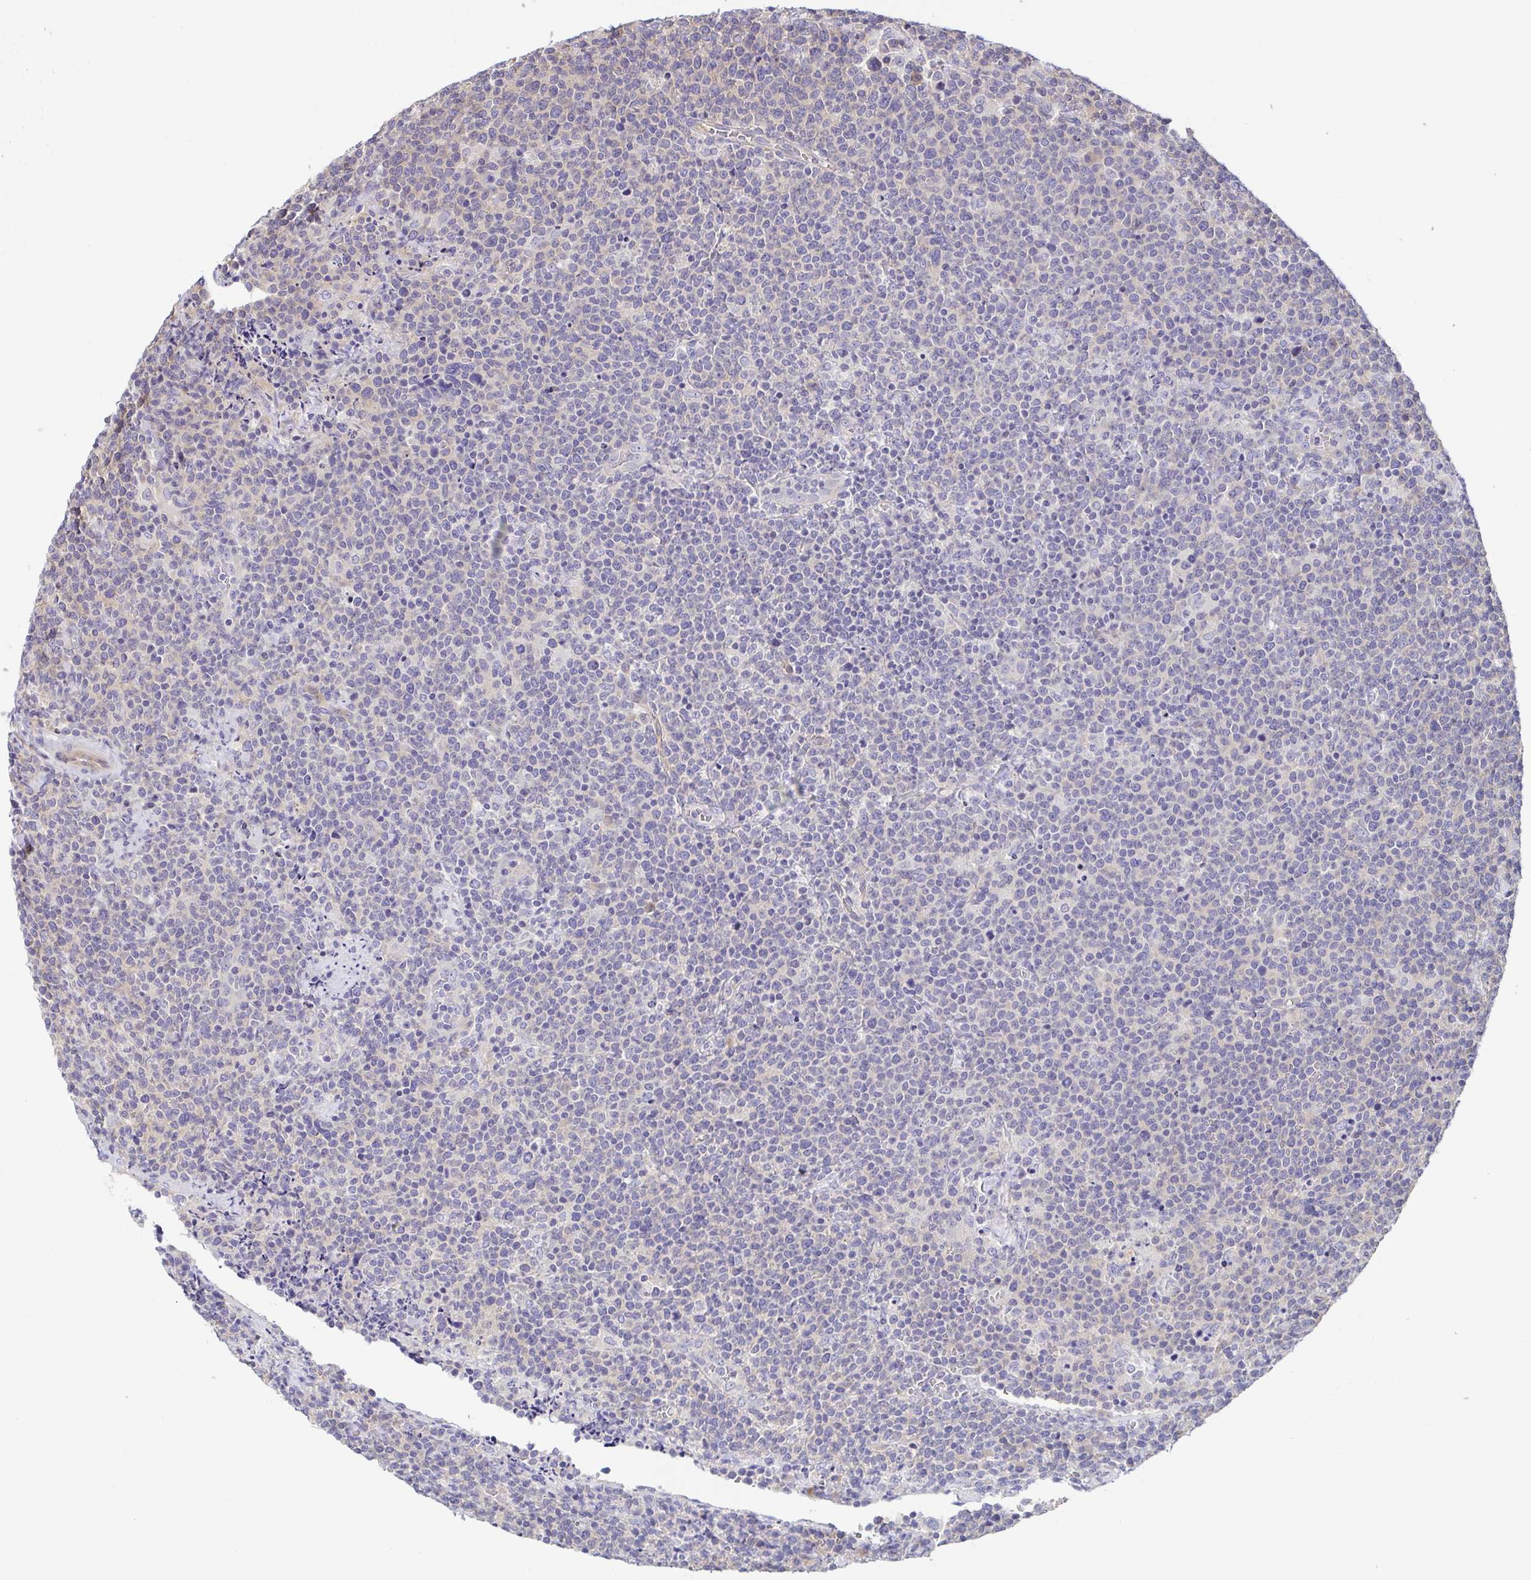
{"staining": {"intensity": "negative", "quantity": "none", "location": "none"}, "tissue": "lymphoma", "cell_type": "Tumor cells", "image_type": "cancer", "snomed": [{"axis": "morphology", "description": "Malignant lymphoma, non-Hodgkin's type, High grade"}, {"axis": "topography", "description": "Lymph node"}], "caption": "A high-resolution photomicrograph shows IHC staining of malignant lymphoma, non-Hodgkin's type (high-grade), which demonstrates no significant staining in tumor cells.", "gene": "EIF3D", "patient": {"sex": "male", "age": 61}}